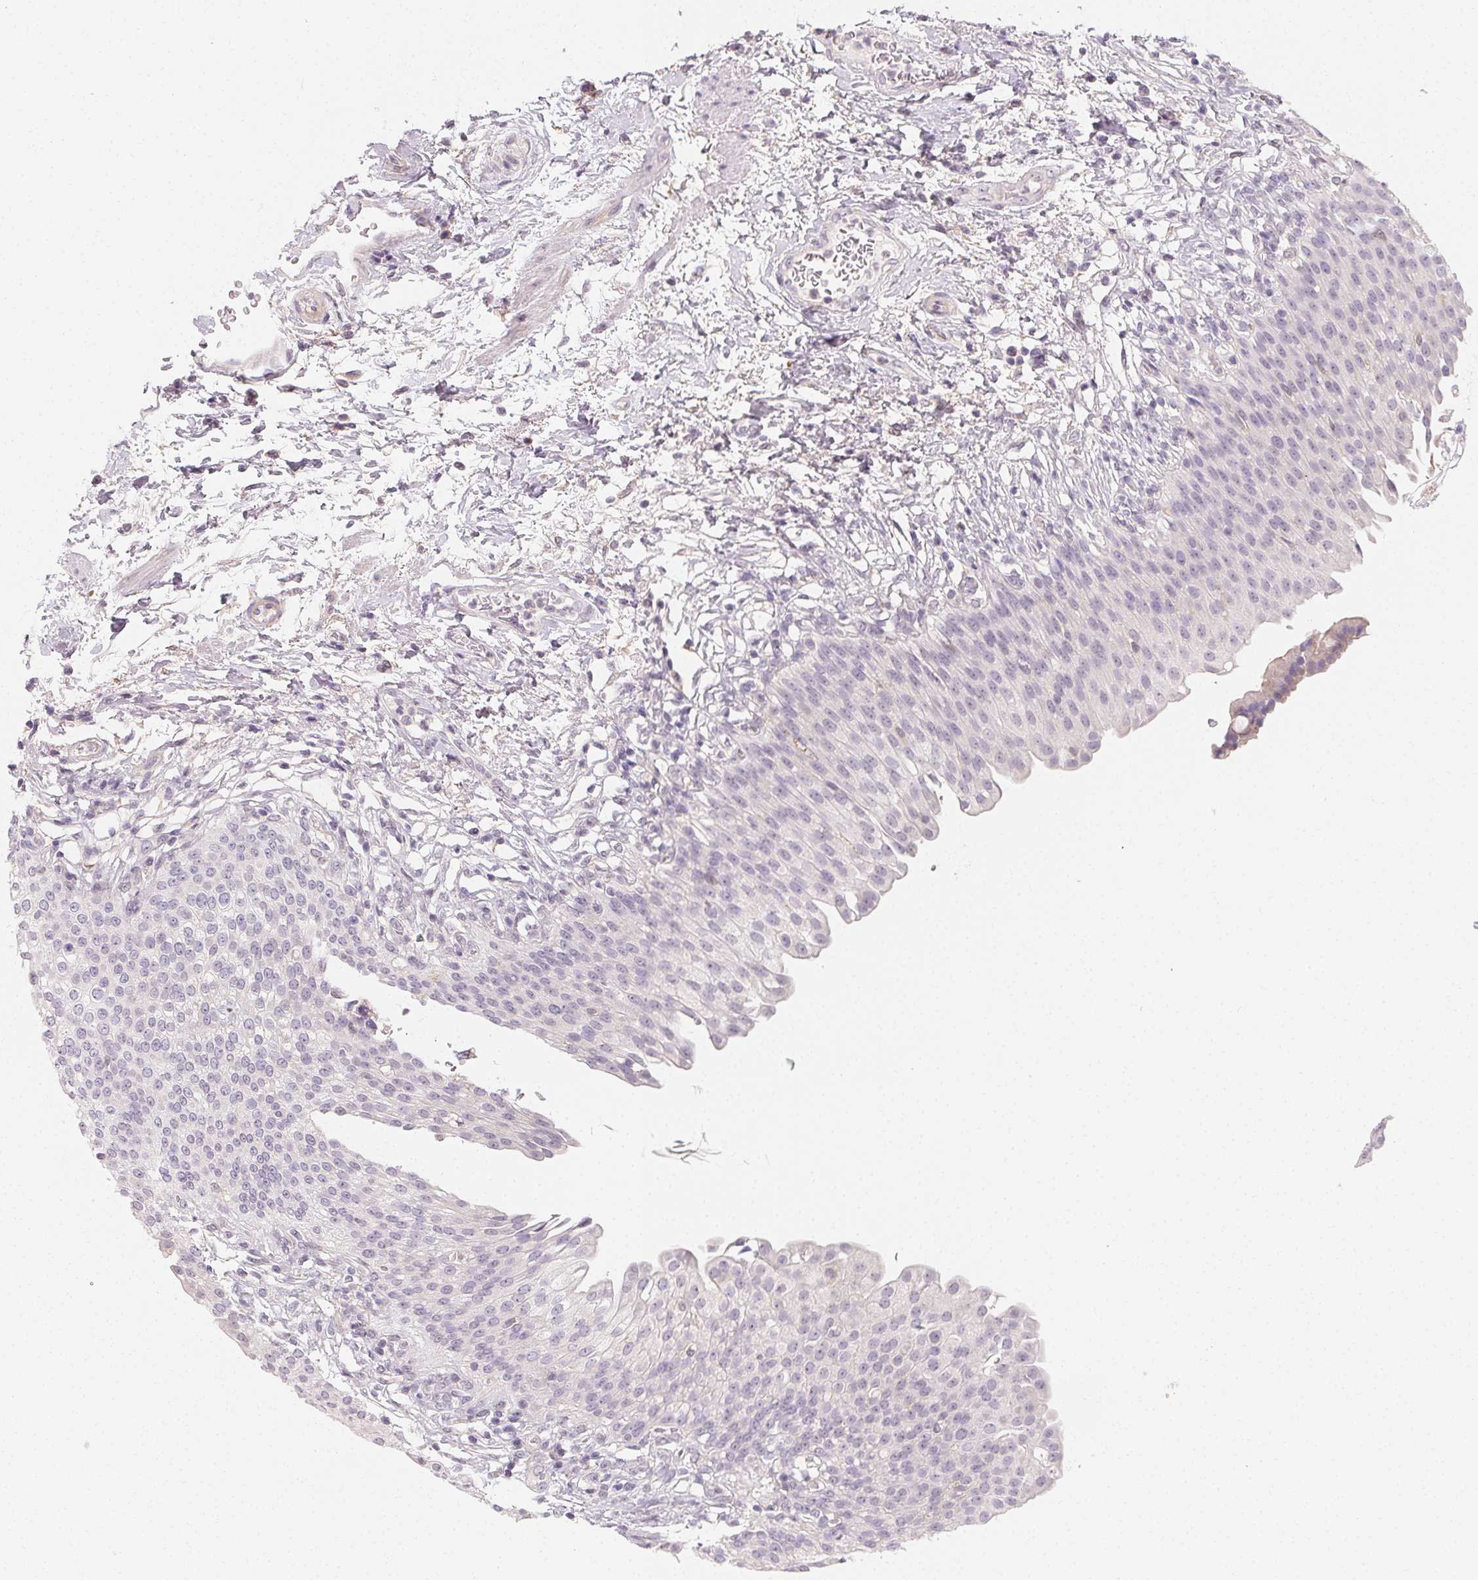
{"staining": {"intensity": "negative", "quantity": "none", "location": "none"}, "tissue": "urinary bladder", "cell_type": "Urothelial cells", "image_type": "normal", "snomed": [{"axis": "morphology", "description": "Normal tissue, NOS"}, {"axis": "topography", "description": "Urinary bladder"}, {"axis": "topography", "description": "Peripheral nerve tissue"}], "caption": "DAB (3,3'-diaminobenzidine) immunohistochemical staining of benign urinary bladder exhibits no significant staining in urothelial cells. (Immunohistochemistry, brightfield microscopy, high magnification).", "gene": "LRRC23", "patient": {"sex": "female", "age": 60}}